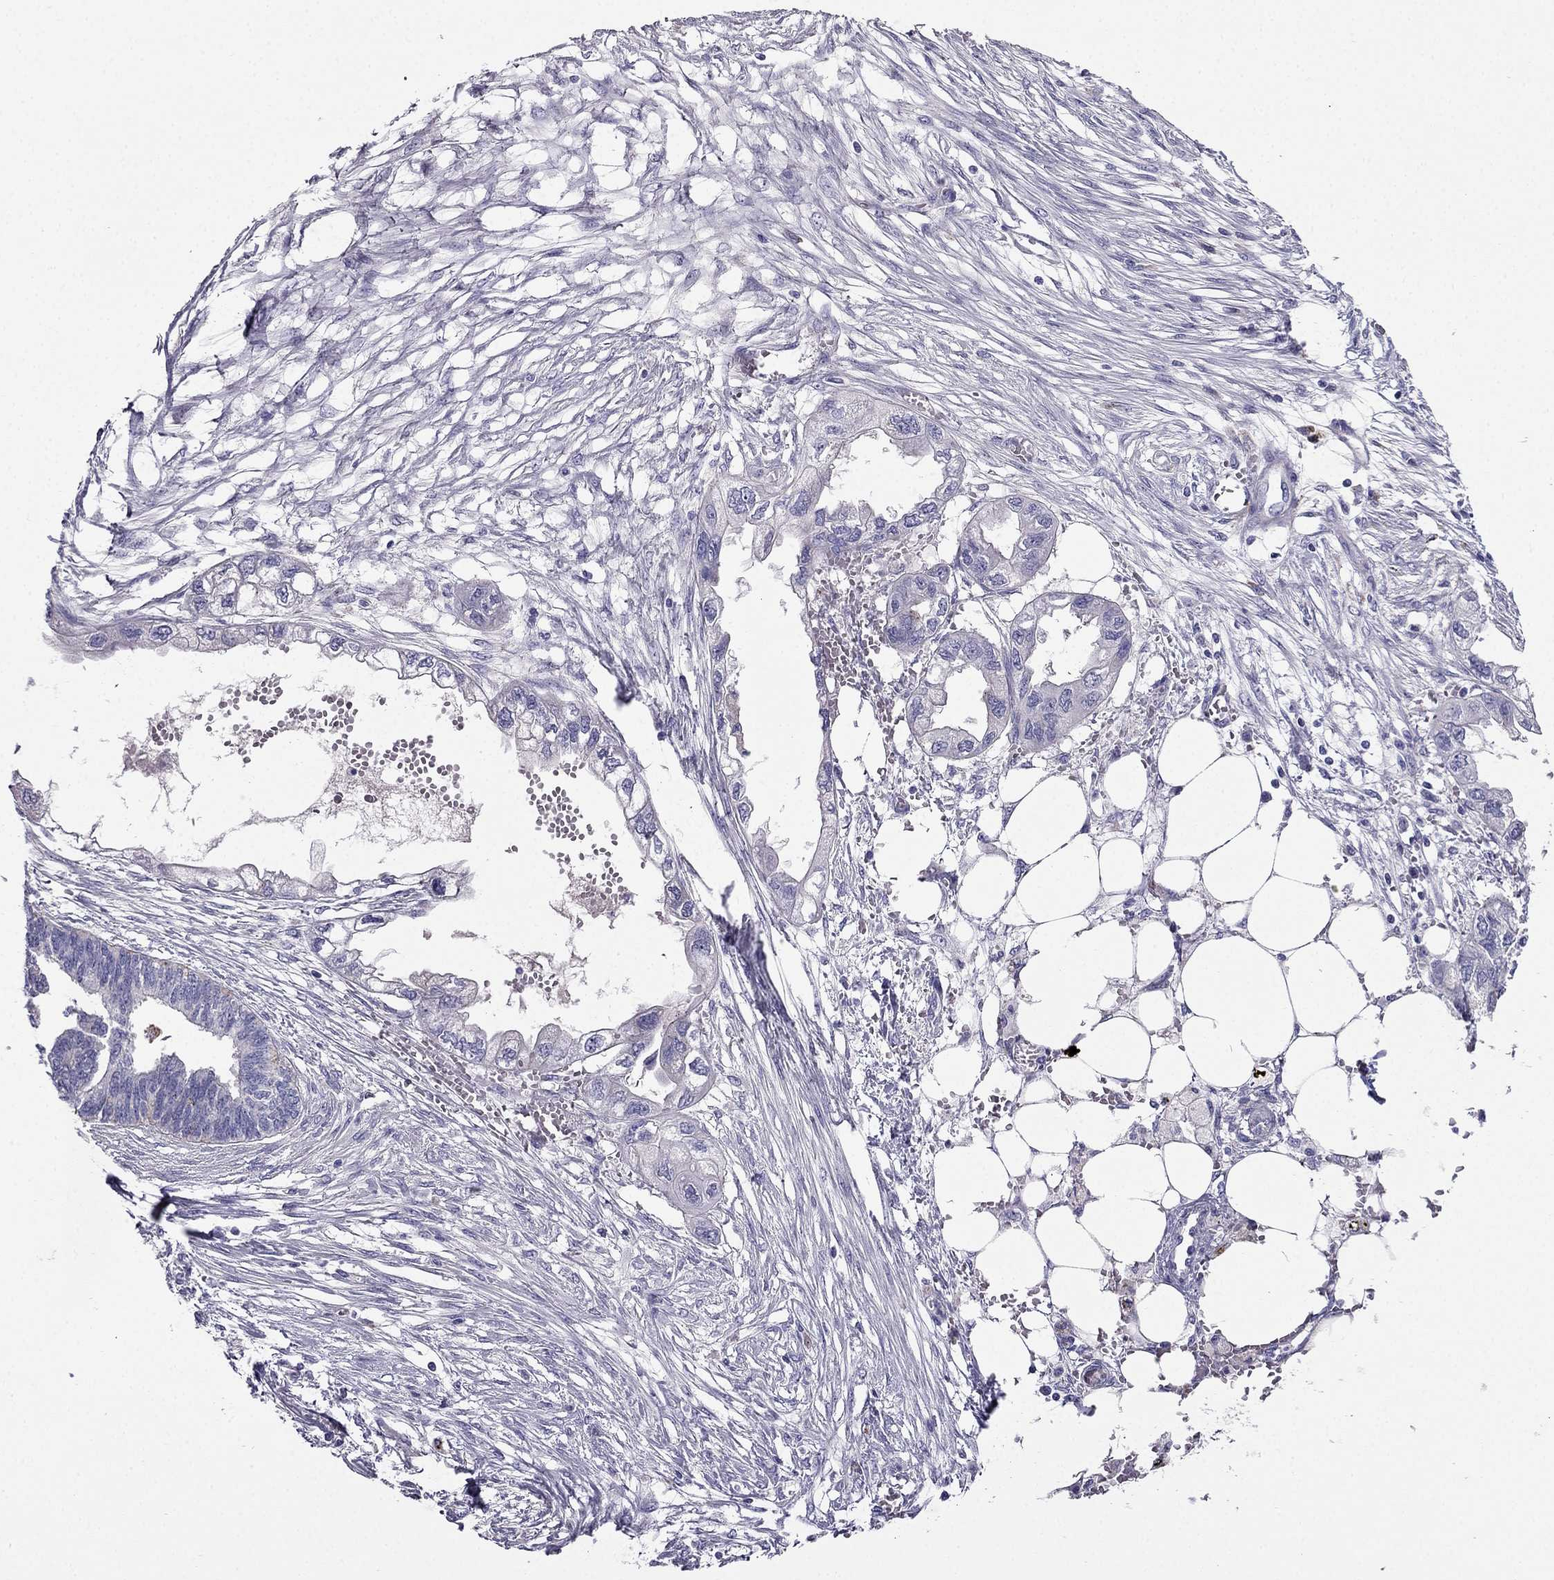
{"staining": {"intensity": "negative", "quantity": "none", "location": "none"}, "tissue": "endometrial cancer", "cell_type": "Tumor cells", "image_type": "cancer", "snomed": [{"axis": "morphology", "description": "Adenocarcinoma, NOS"}, {"axis": "morphology", "description": "Adenocarcinoma, metastatic, NOS"}, {"axis": "topography", "description": "Adipose tissue"}, {"axis": "topography", "description": "Endometrium"}], "caption": "Immunohistochemistry (IHC) of endometrial cancer (metastatic adenocarcinoma) shows no positivity in tumor cells. Brightfield microscopy of IHC stained with DAB (3,3'-diaminobenzidine) (brown) and hematoxylin (blue), captured at high magnification.", "gene": "PTH", "patient": {"sex": "female", "age": 67}}